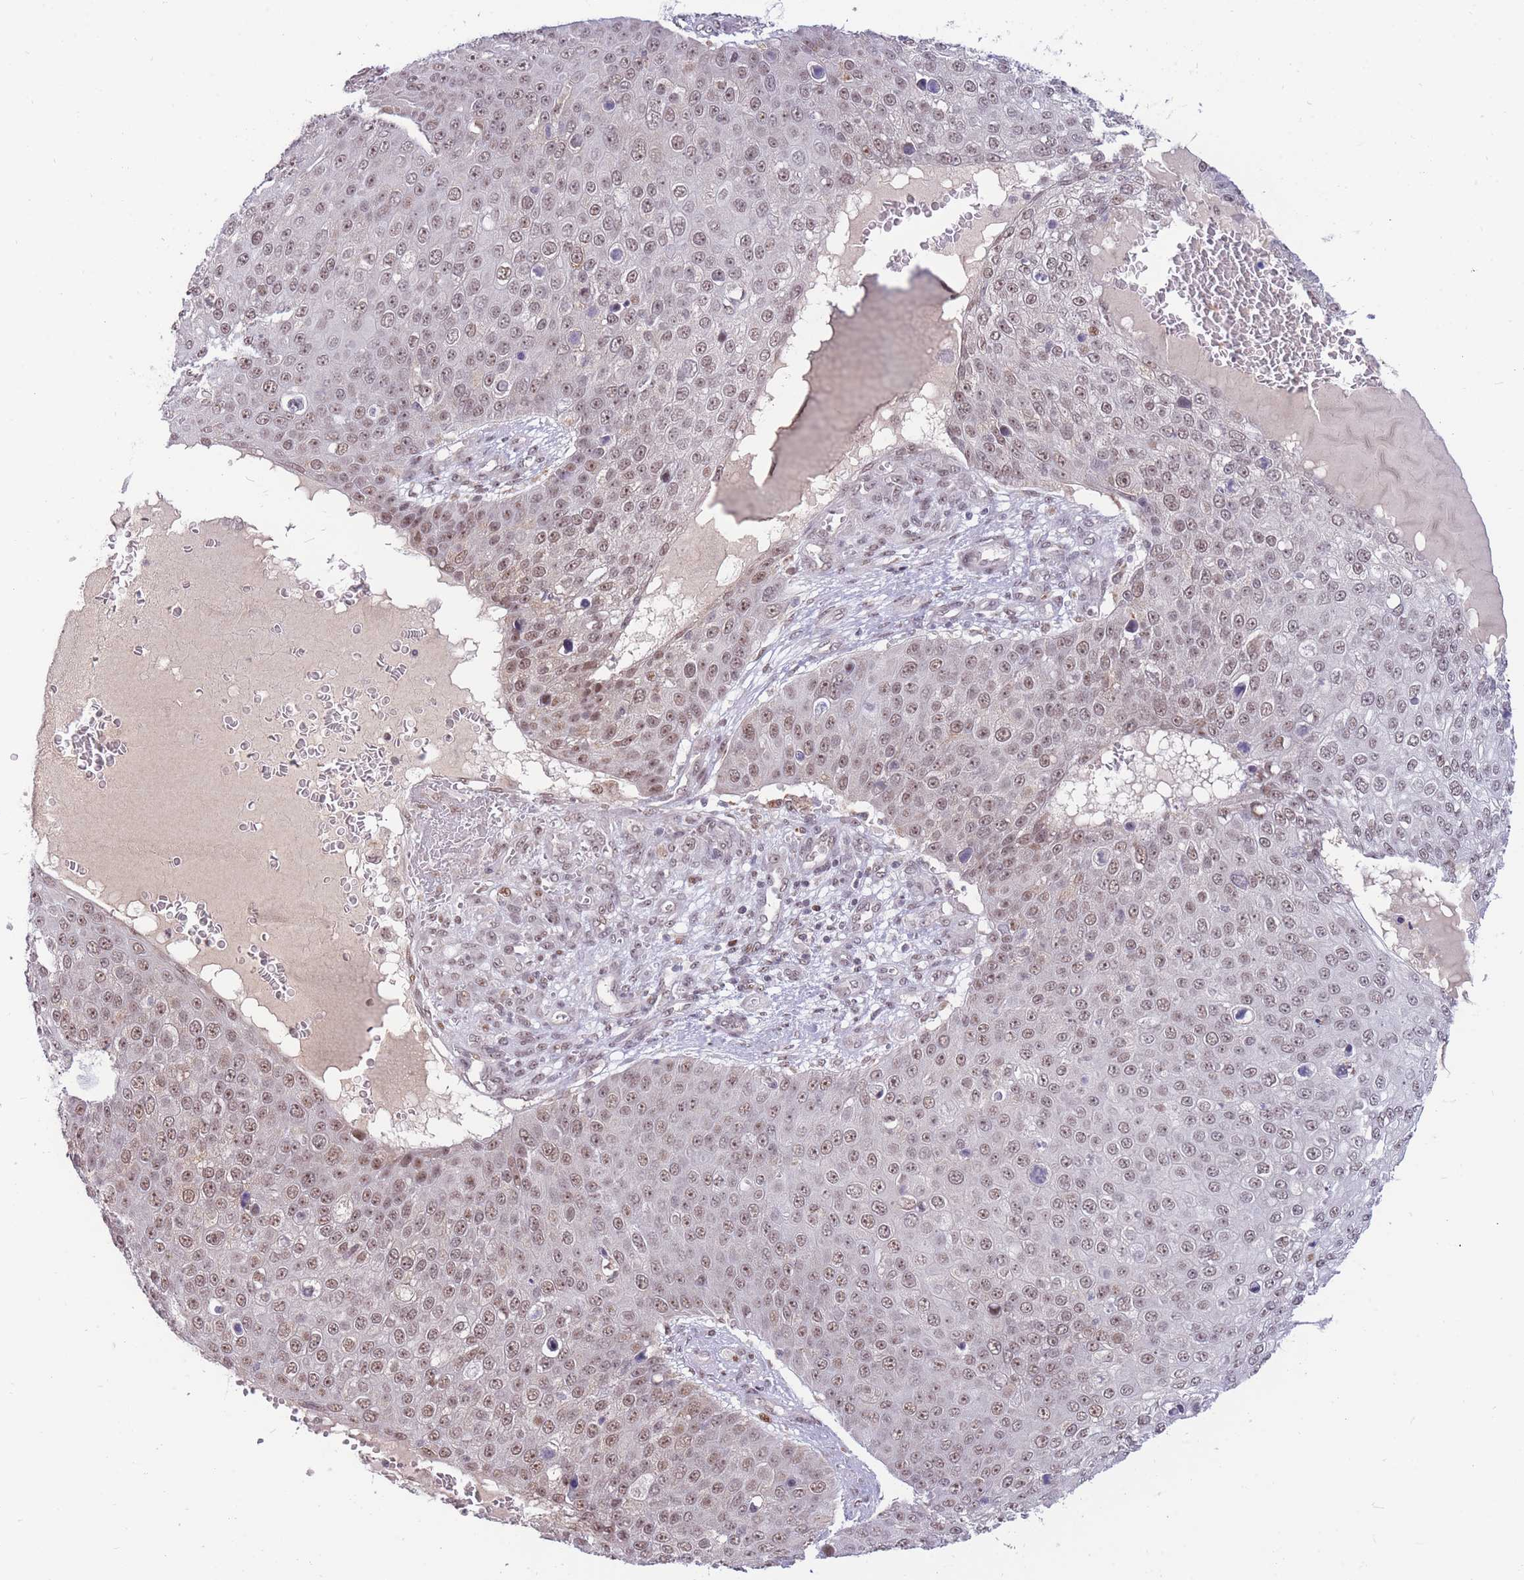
{"staining": {"intensity": "moderate", "quantity": ">75%", "location": "nuclear"}, "tissue": "skin cancer", "cell_type": "Tumor cells", "image_type": "cancer", "snomed": [{"axis": "morphology", "description": "Squamous cell carcinoma, NOS"}, {"axis": "topography", "description": "Skin"}], "caption": "Tumor cells demonstrate medium levels of moderate nuclear expression in approximately >75% of cells in human skin cancer (squamous cell carcinoma).", "gene": "TARBP2", "patient": {"sex": "male", "age": 71}}